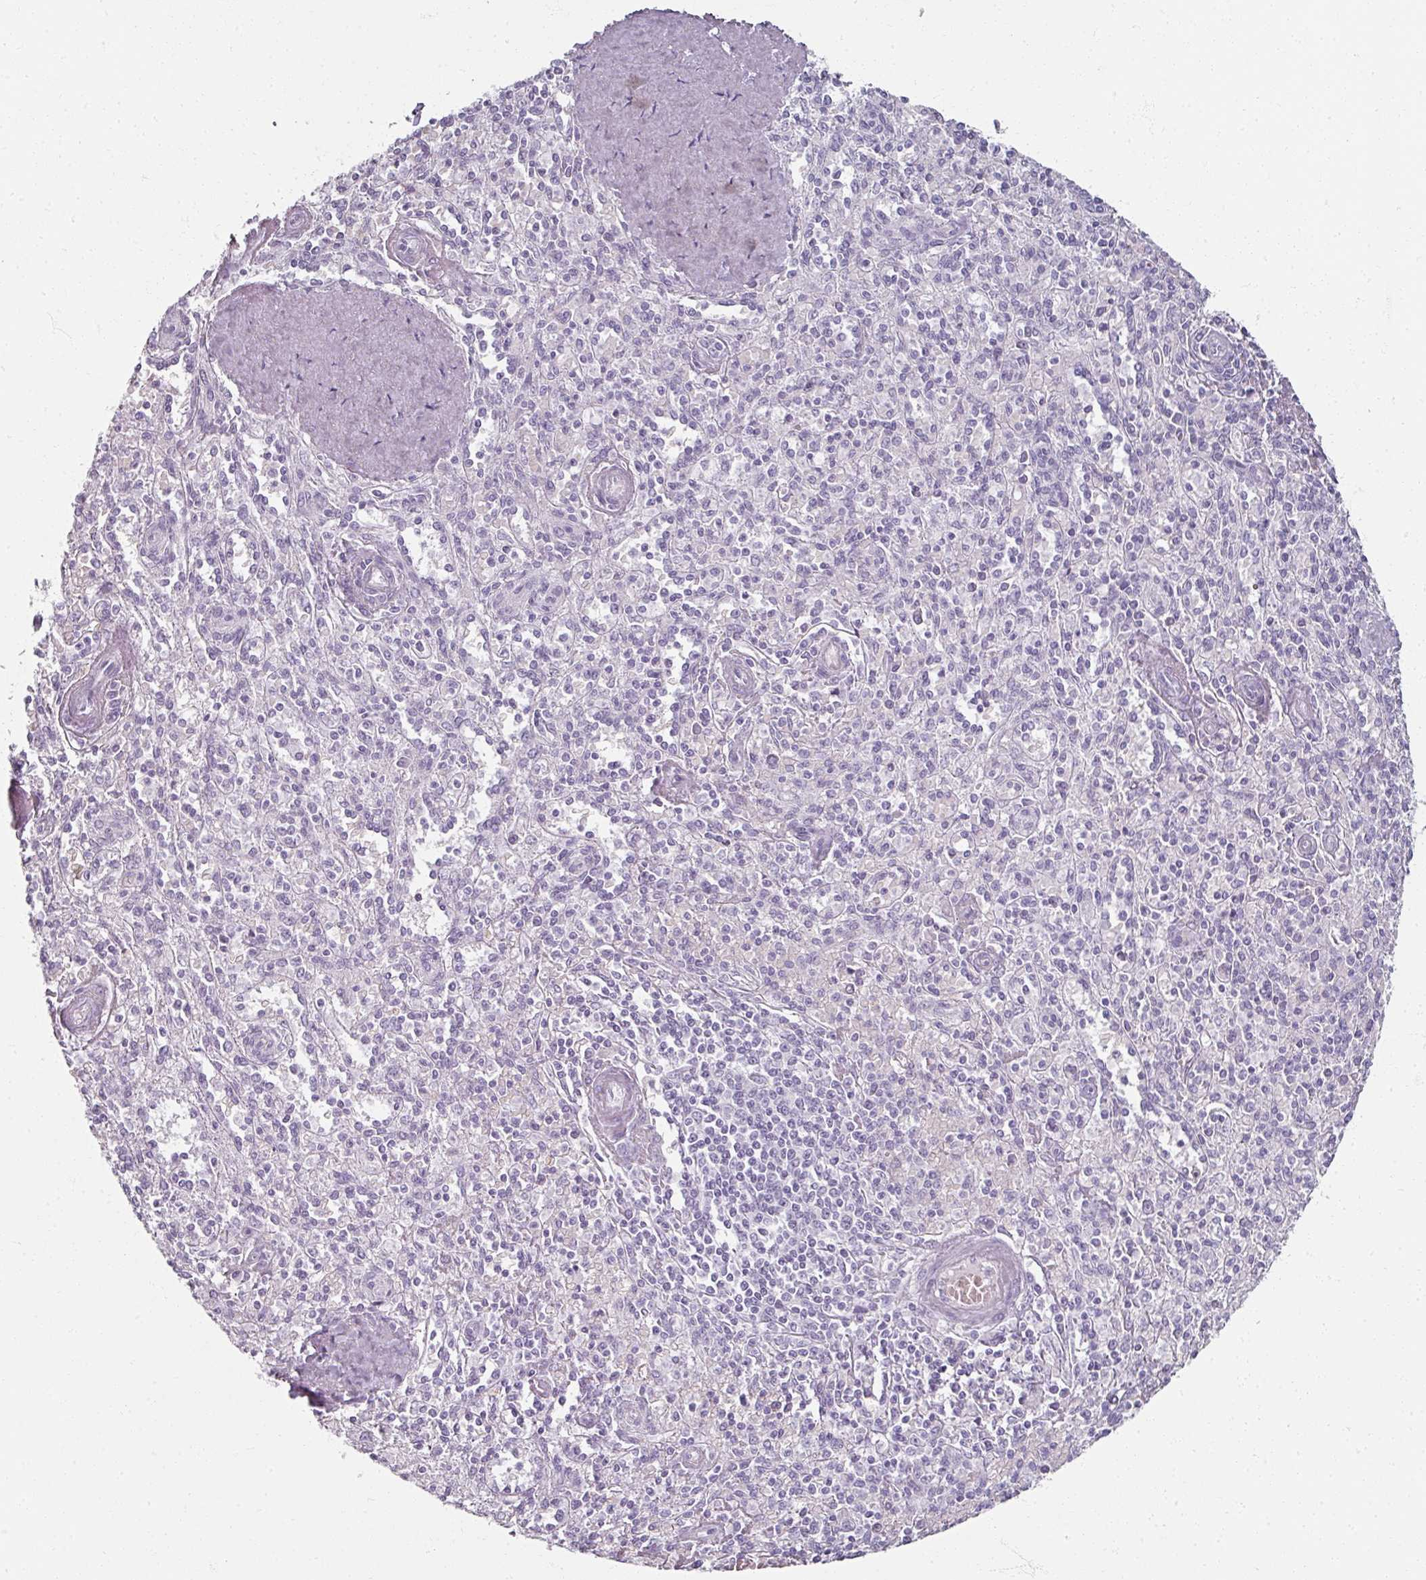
{"staining": {"intensity": "negative", "quantity": "none", "location": "none"}, "tissue": "spleen", "cell_type": "Cells in red pulp", "image_type": "normal", "snomed": [{"axis": "morphology", "description": "Normal tissue, NOS"}, {"axis": "topography", "description": "Spleen"}], "caption": "IHC photomicrograph of unremarkable spleen: human spleen stained with DAB (3,3'-diaminobenzidine) shows no significant protein positivity in cells in red pulp. The staining was performed using DAB (3,3'-diaminobenzidine) to visualize the protein expression in brown, while the nuclei were stained in blue with hematoxylin (Magnification: 20x).", "gene": "REG3A", "patient": {"sex": "female", "age": 70}}